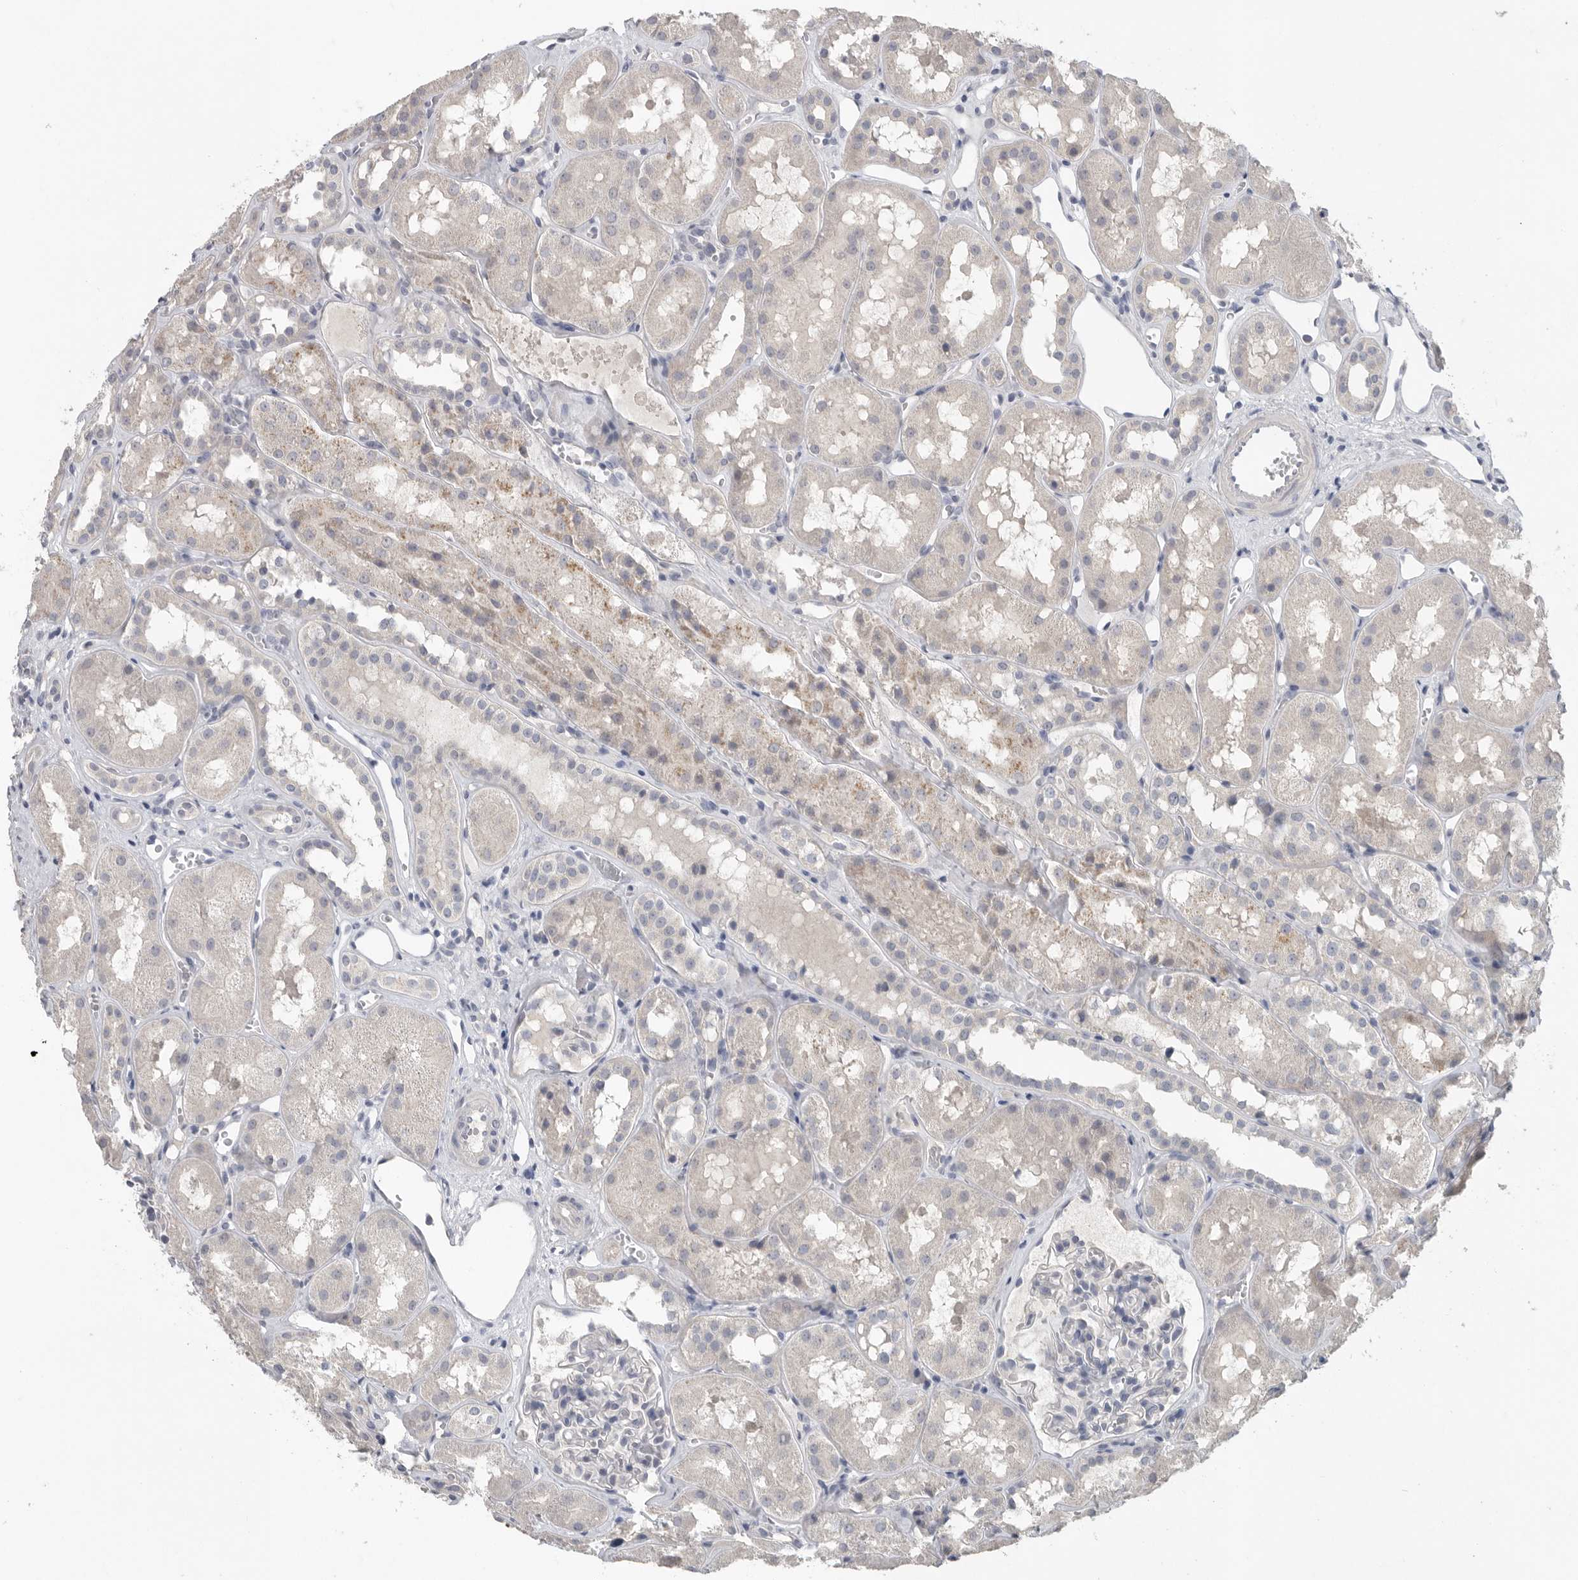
{"staining": {"intensity": "negative", "quantity": "none", "location": "none"}, "tissue": "kidney", "cell_type": "Cells in glomeruli", "image_type": "normal", "snomed": [{"axis": "morphology", "description": "Normal tissue, NOS"}, {"axis": "topography", "description": "Kidney"}], "caption": "An immunohistochemistry micrograph of unremarkable kidney is shown. There is no staining in cells in glomeruli of kidney. (Immunohistochemistry (ihc), brightfield microscopy, high magnification).", "gene": "REG4", "patient": {"sex": "male", "age": 16}}